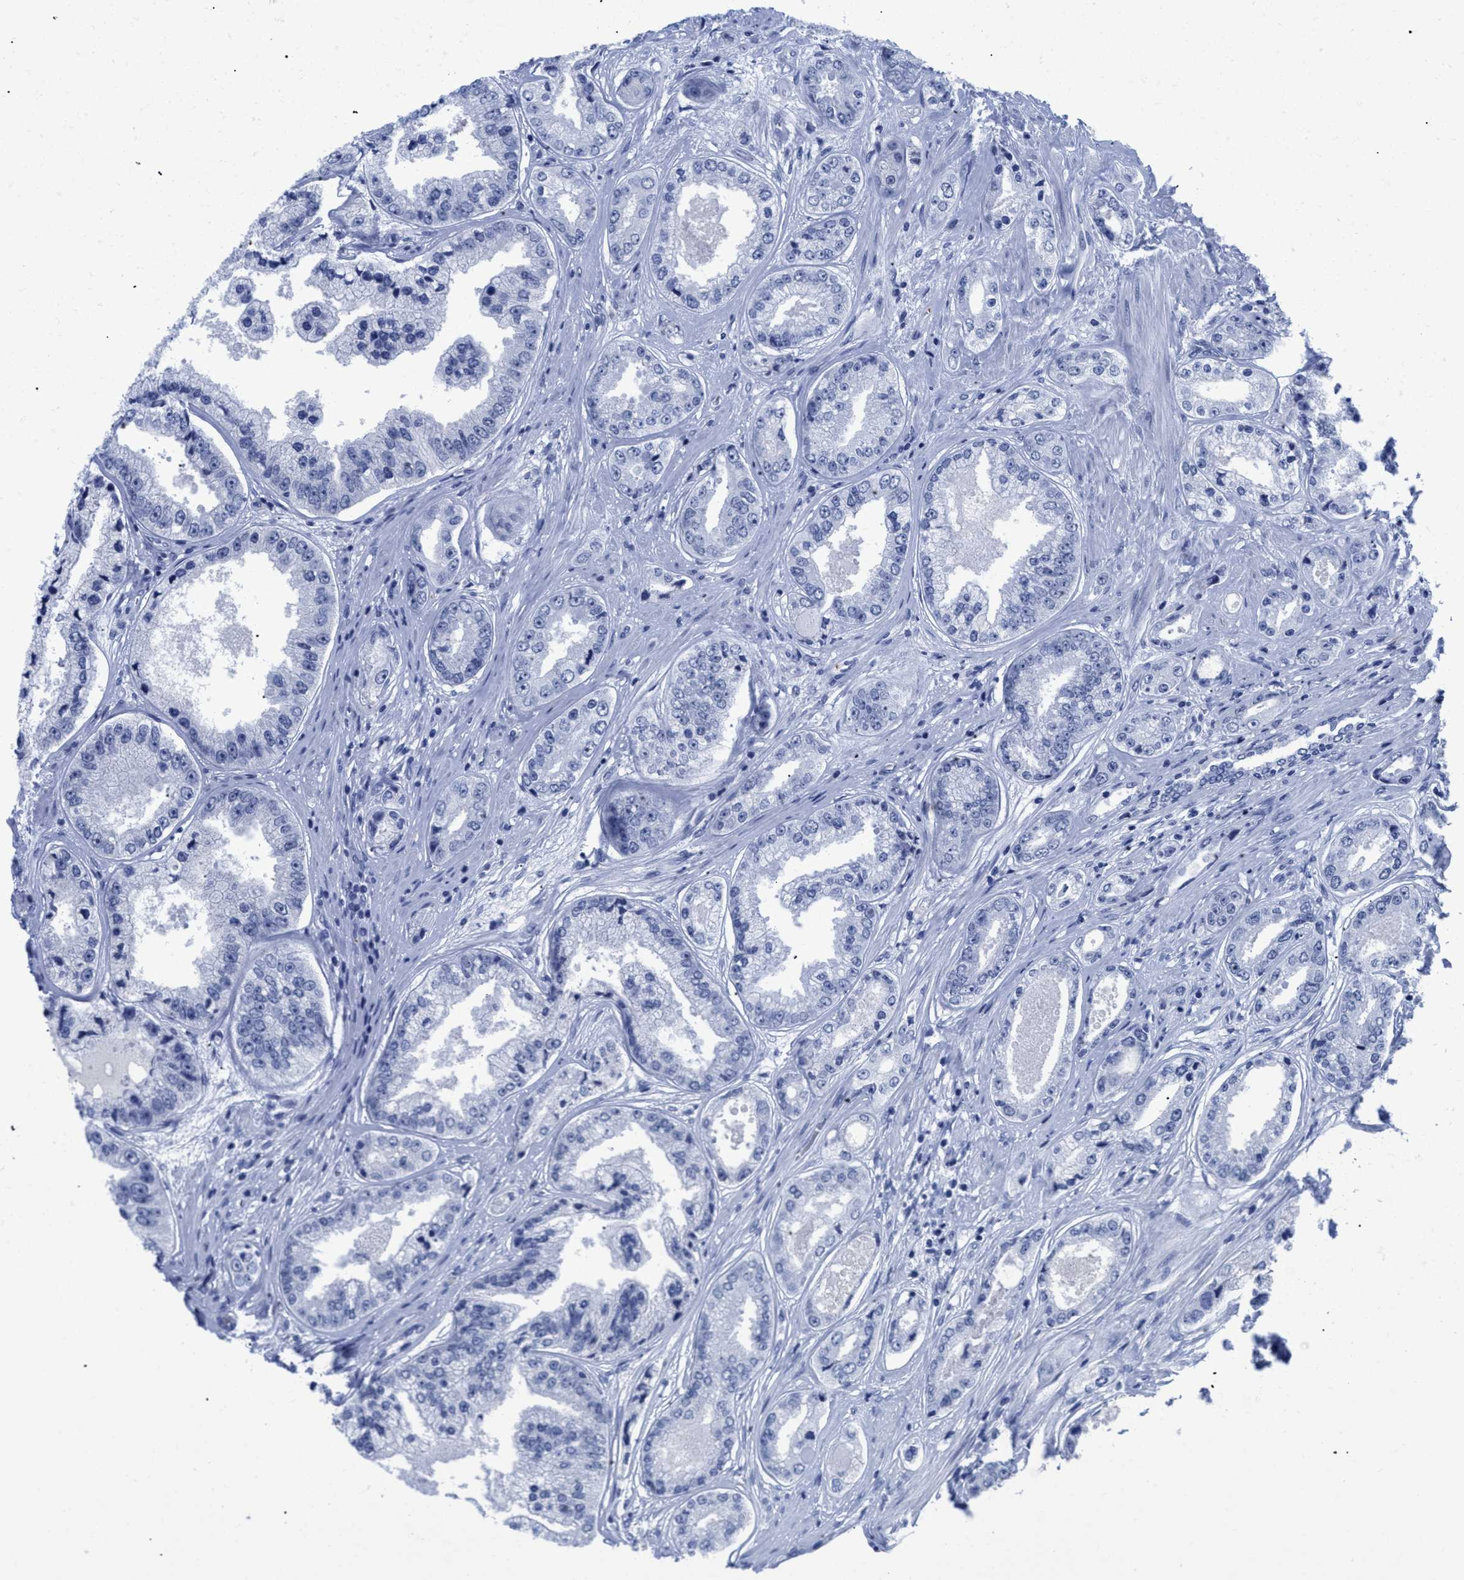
{"staining": {"intensity": "negative", "quantity": "none", "location": "none"}, "tissue": "prostate cancer", "cell_type": "Tumor cells", "image_type": "cancer", "snomed": [{"axis": "morphology", "description": "Adenocarcinoma, High grade"}, {"axis": "topography", "description": "Prostate"}], "caption": "An image of human prostate cancer (high-grade adenocarcinoma) is negative for staining in tumor cells.", "gene": "TREML1", "patient": {"sex": "male", "age": 61}}